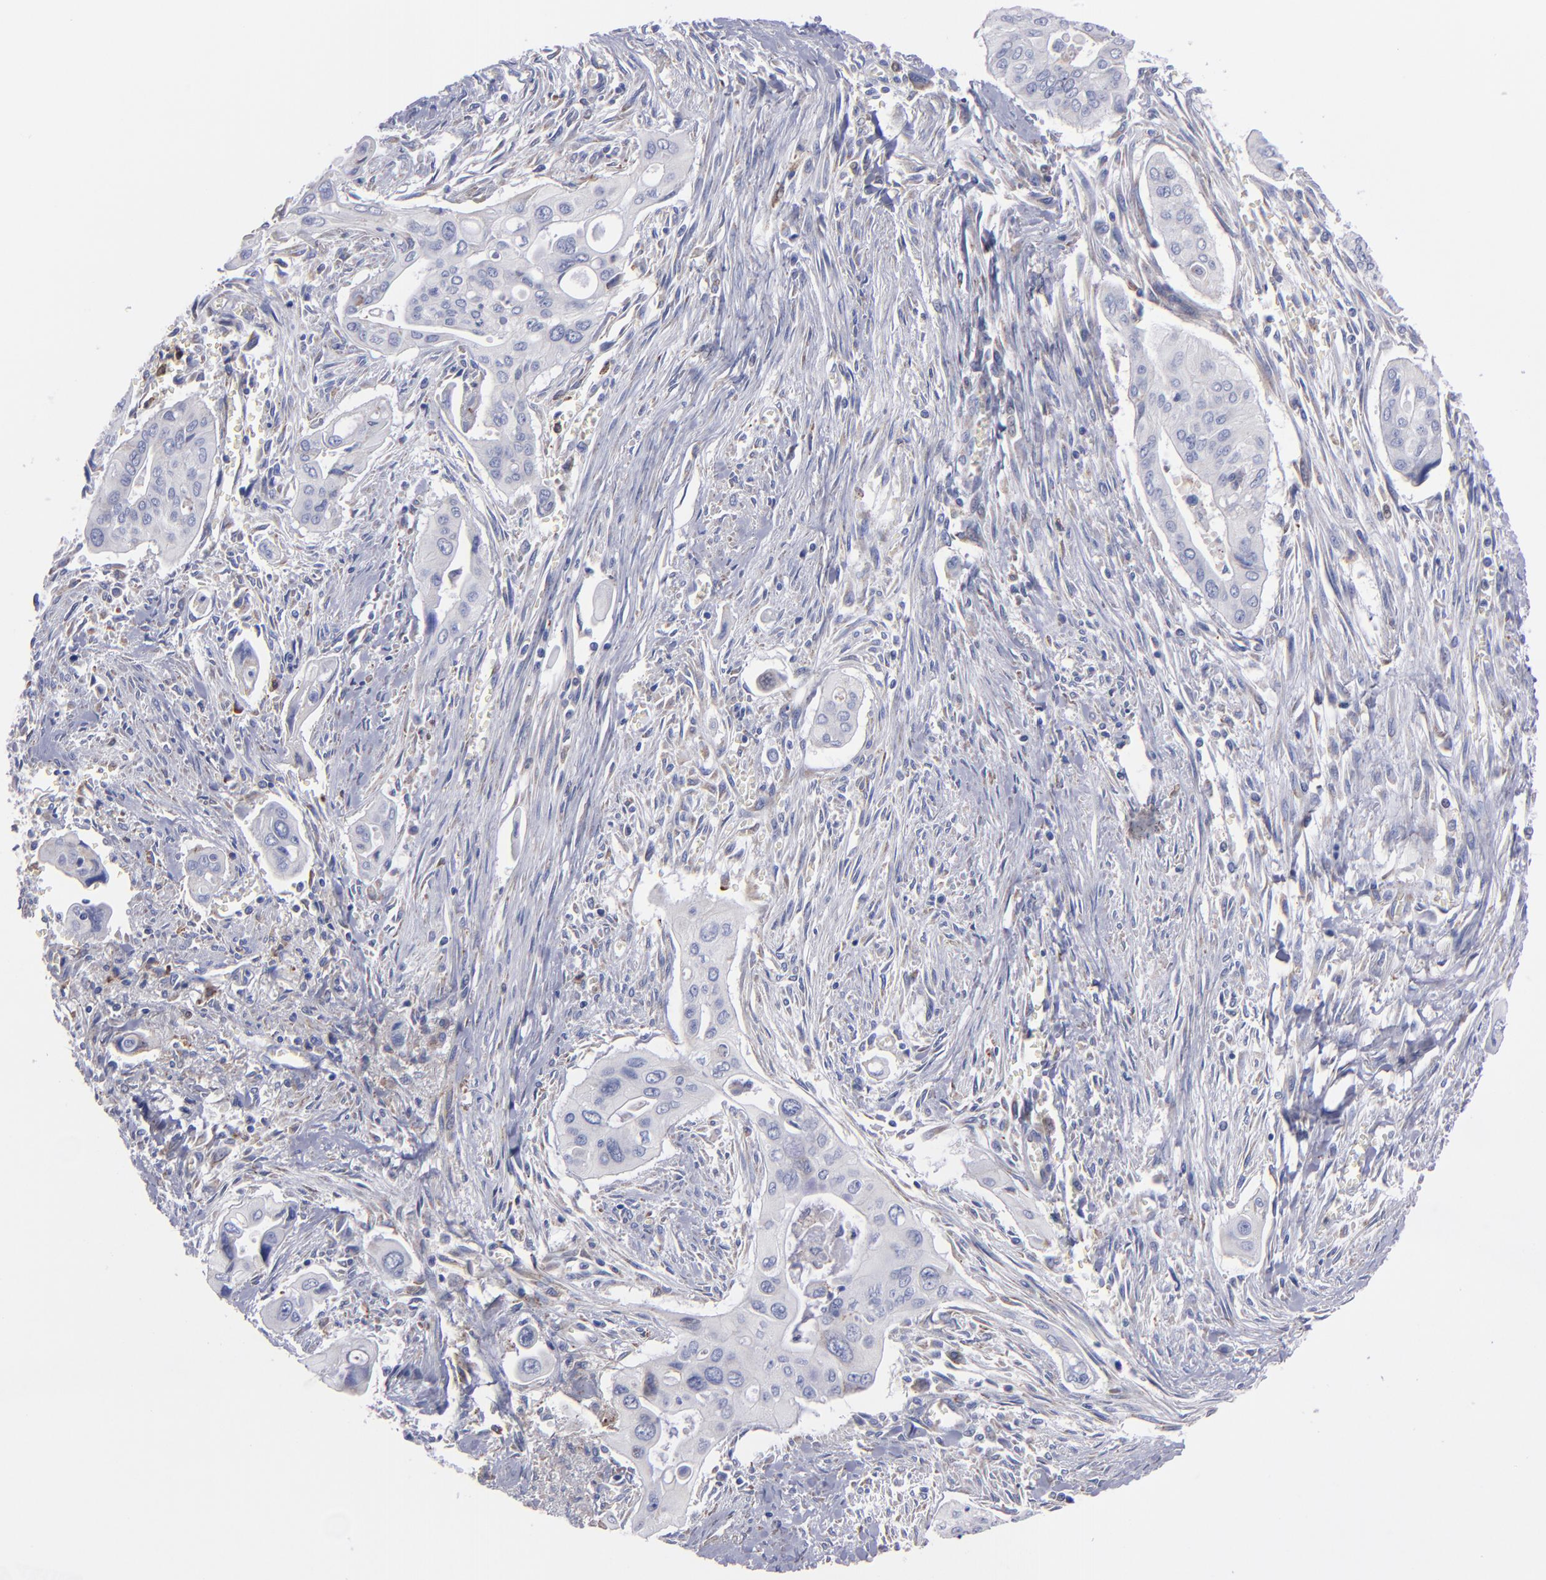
{"staining": {"intensity": "negative", "quantity": "none", "location": "none"}, "tissue": "pancreatic cancer", "cell_type": "Tumor cells", "image_type": "cancer", "snomed": [{"axis": "morphology", "description": "Adenocarcinoma, NOS"}, {"axis": "topography", "description": "Pancreas"}], "caption": "Immunohistochemistry (IHC) micrograph of neoplastic tissue: pancreatic cancer (adenocarcinoma) stained with DAB demonstrates no significant protein staining in tumor cells.", "gene": "MFGE8", "patient": {"sex": "male", "age": 77}}